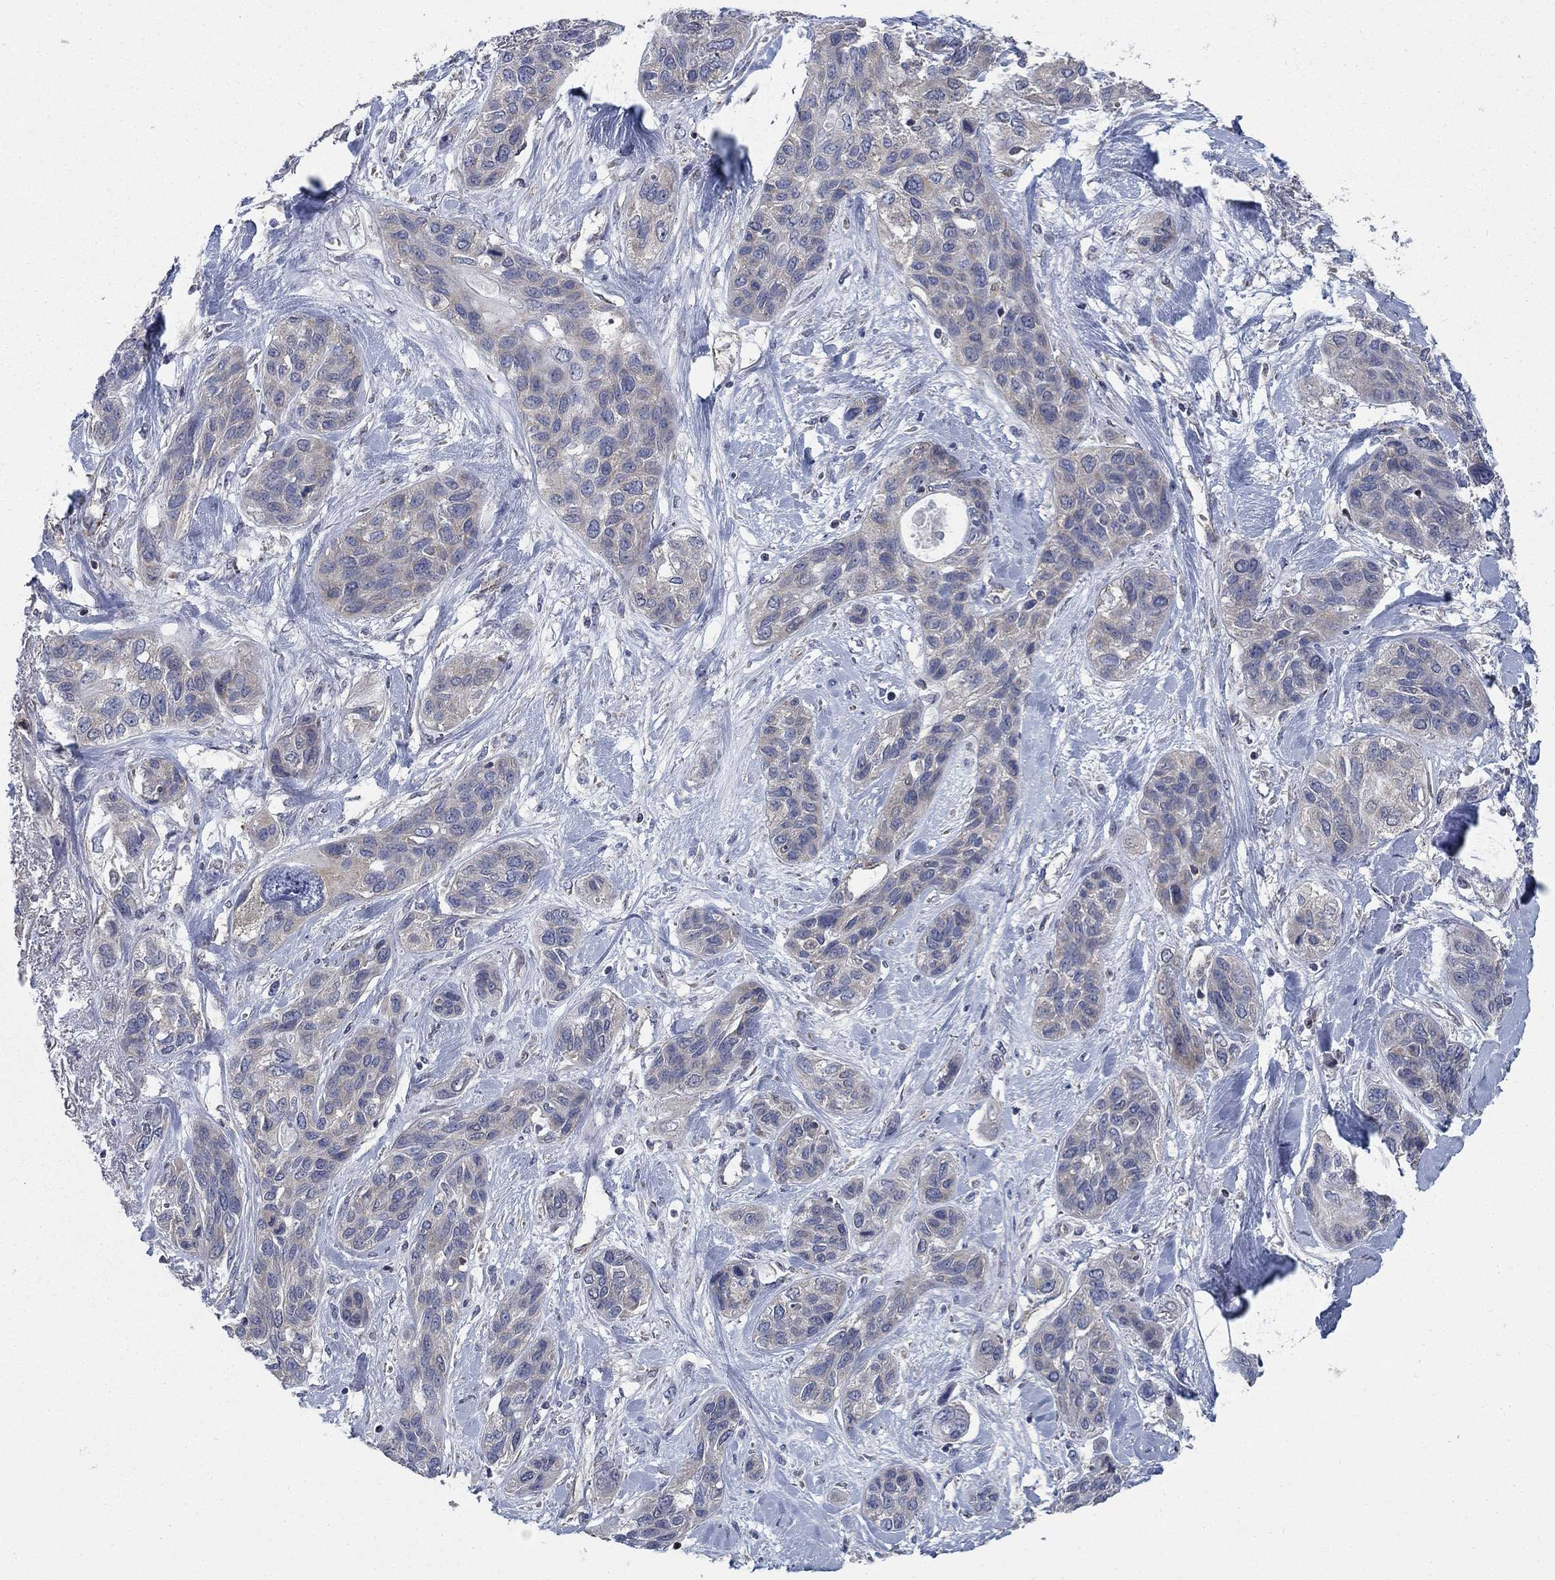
{"staining": {"intensity": "negative", "quantity": "none", "location": "none"}, "tissue": "lung cancer", "cell_type": "Tumor cells", "image_type": "cancer", "snomed": [{"axis": "morphology", "description": "Squamous cell carcinoma, NOS"}, {"axis": "topography", "description": "Lung"}], "caption": "Tumor cells are negative for brown protein staining in lung squamous cell carcinoma. (IHC, brightfield microscopy, high magnification).", "gene": "NME7", "patient": {"sex": "female", "age": 70}}